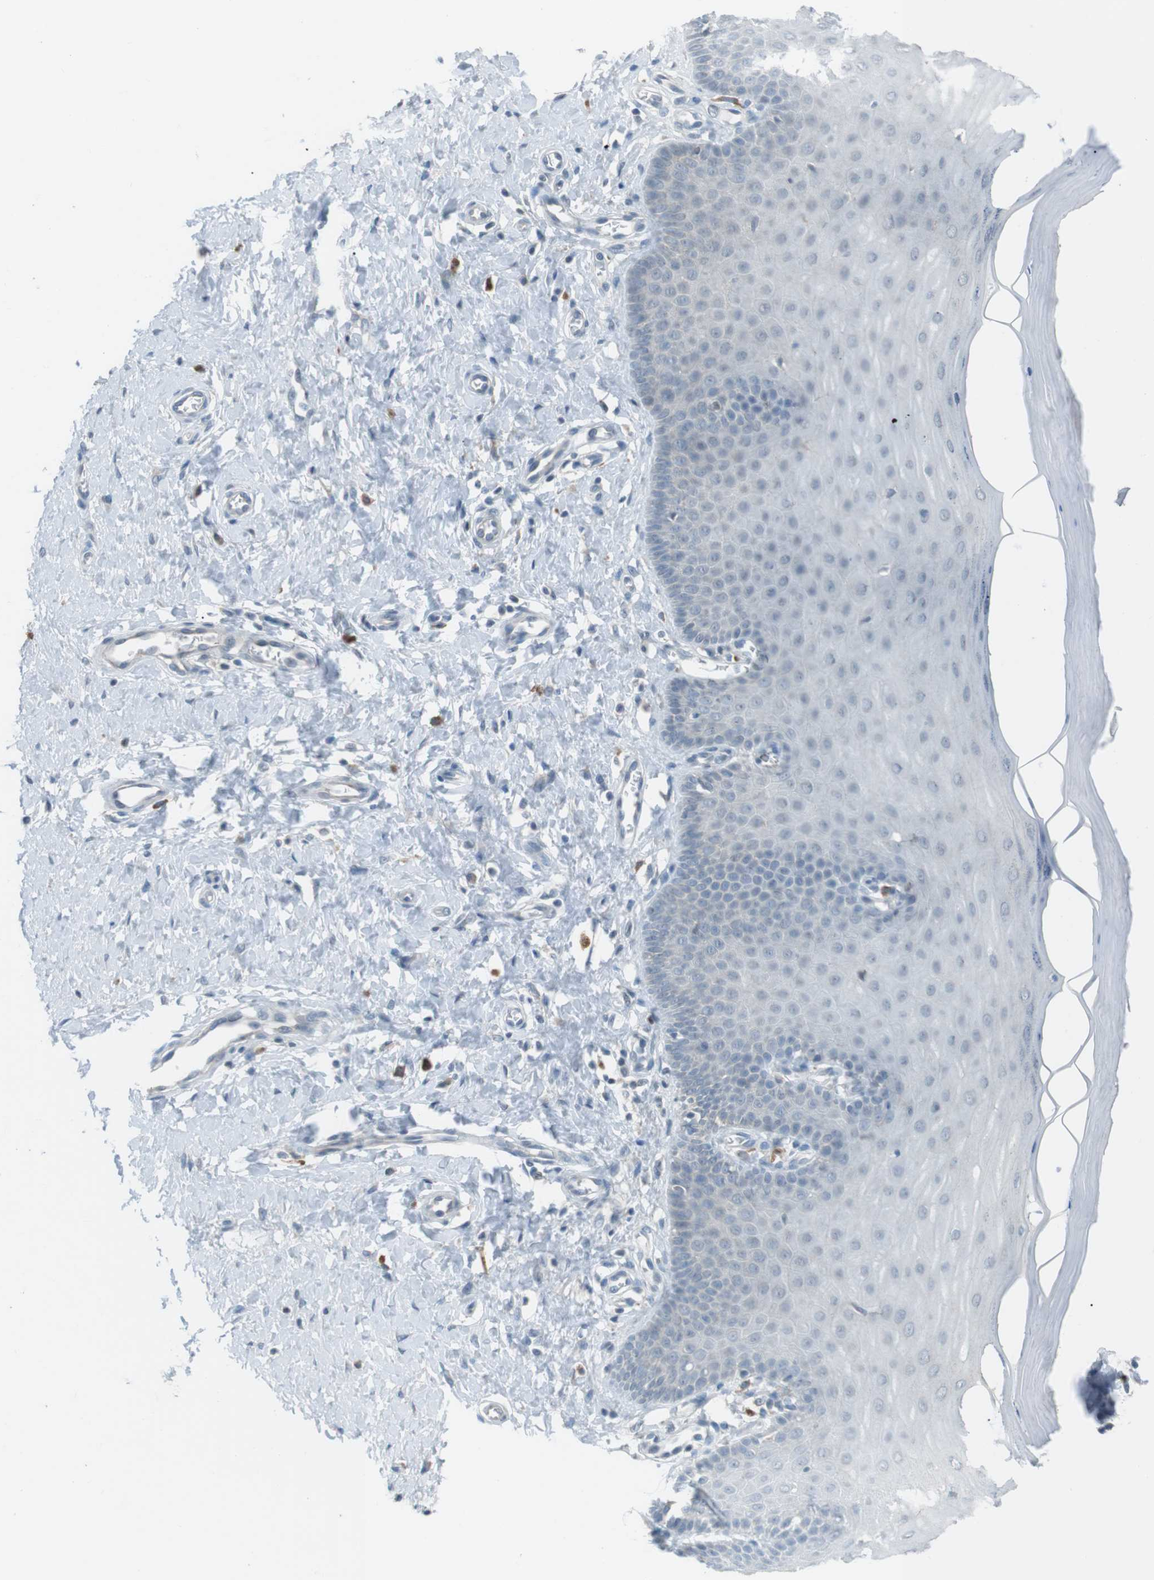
{"staining": {"intensity": "negative", "quantity": "none", "location": "none"}, "tissue": "cervix", "cell_type": "Squamous epithelial cells", "image_type": "normal", "snomed": [{"axis": "morphology", "description": "Normal tissue, NOS"}, {"axis": "topography", "description": "Cervix"}], "caption": "The immunohistochemistry (IHC) photomicrograph has no significant staining in squamous epithelial cells of cervix. Brightfield microscopy of immunohistochemistry stained with DAB (3,3'-diaminobenzidine) (brown) and hematoxylin (blue), captured at high magnification.", "gene": "FCRLA", "patient": {"sex": "female", "age": 55}}